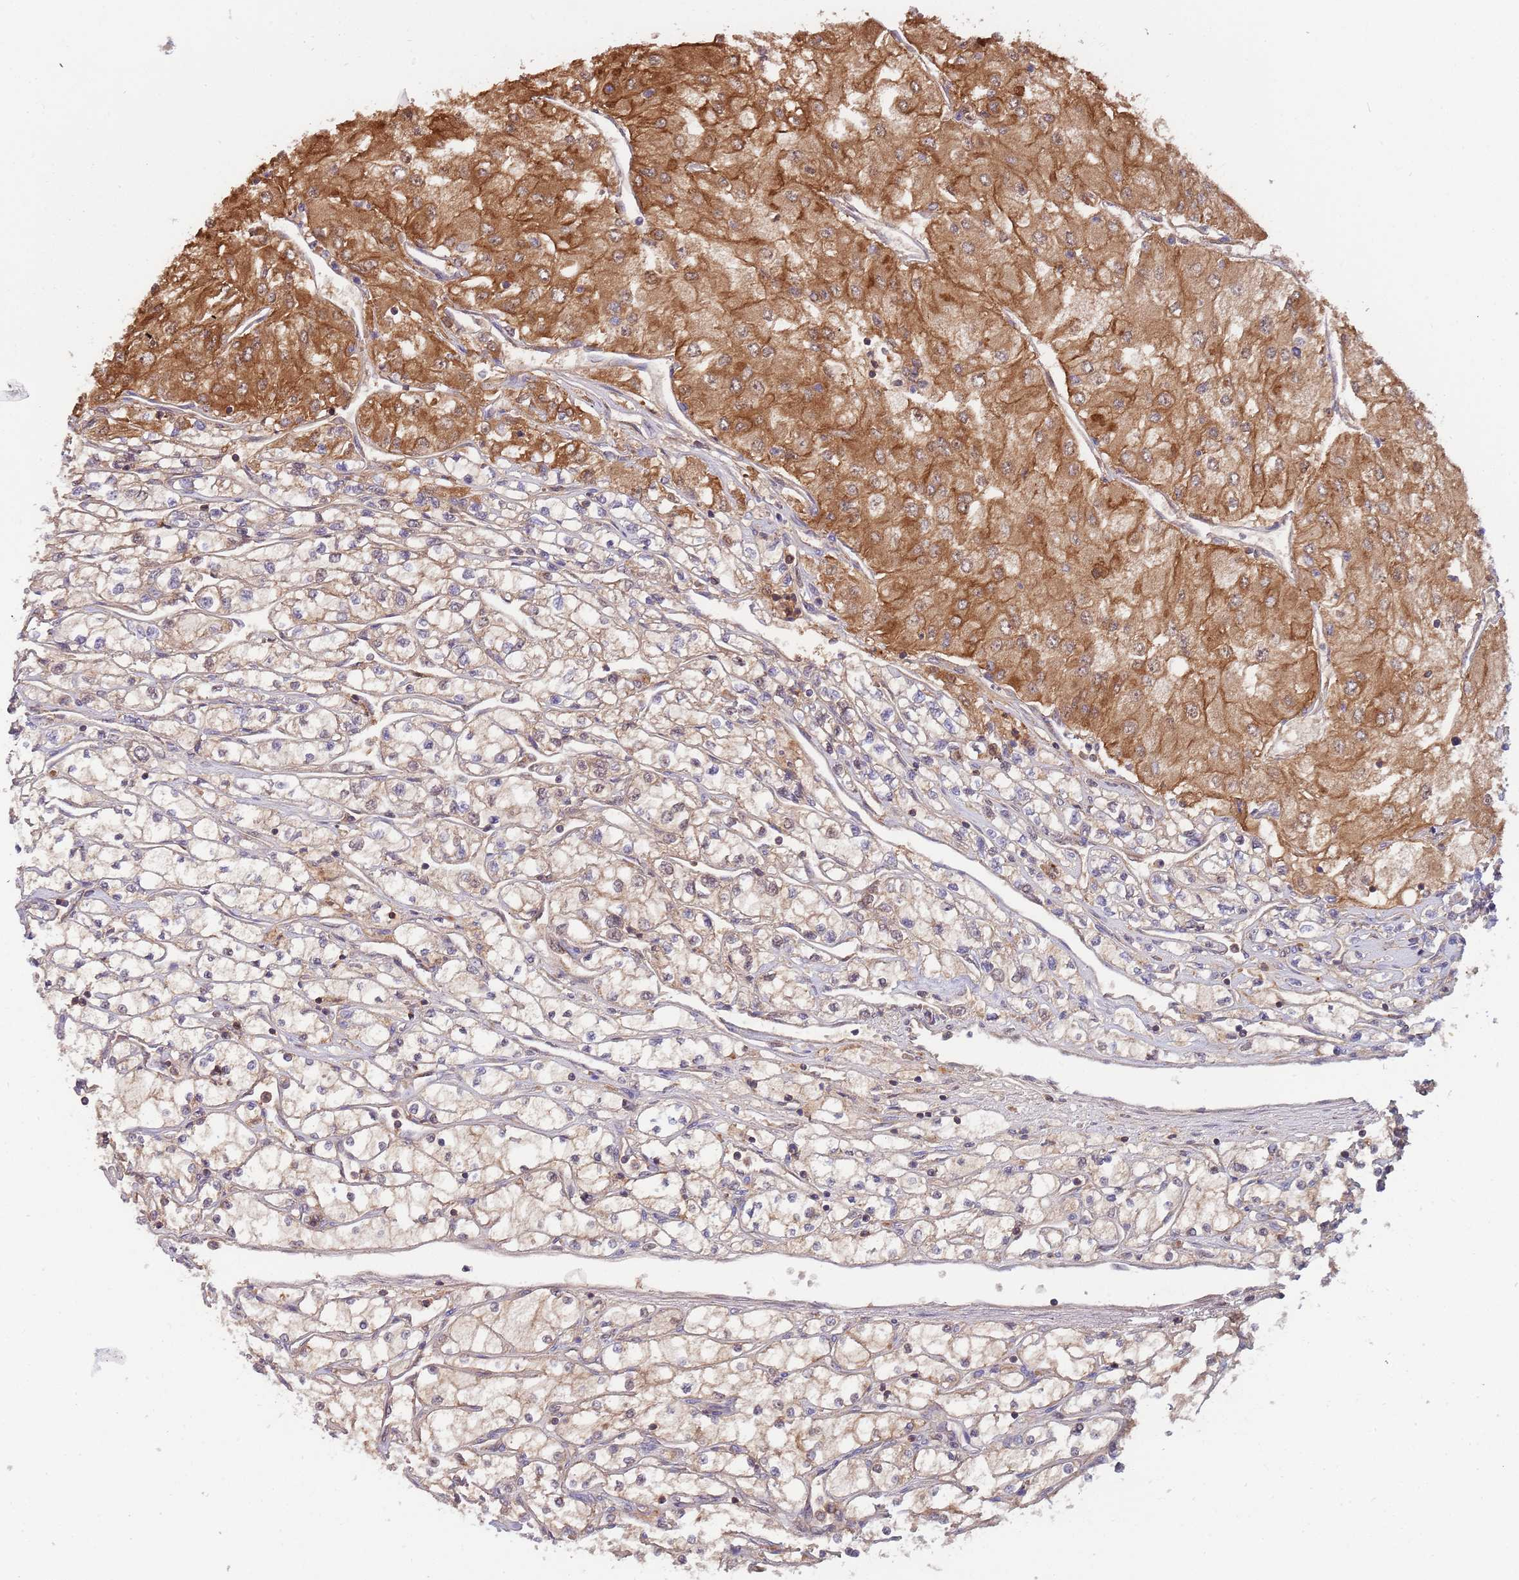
{"staining": {"intensity": "moderate", "quantity": "25%-75%", "location": "cytoplasmic/membranous"}, "tissue": "renal cancer", "cell_type": "Tumor cells", "image_type": "cancer", "snomed": [{"axis": "morphology", "description": "Adenocarcinoma, NOS"}, {"axis": "topography", "description": "Kidney"}], "caption": "Tumor cells display moderate cytoplasmic/membranous positivity in approximately 25%-75% of cells in renal cancer.", "gene": "GSDMD", "patient": {"sex": "male", "age": 80}}